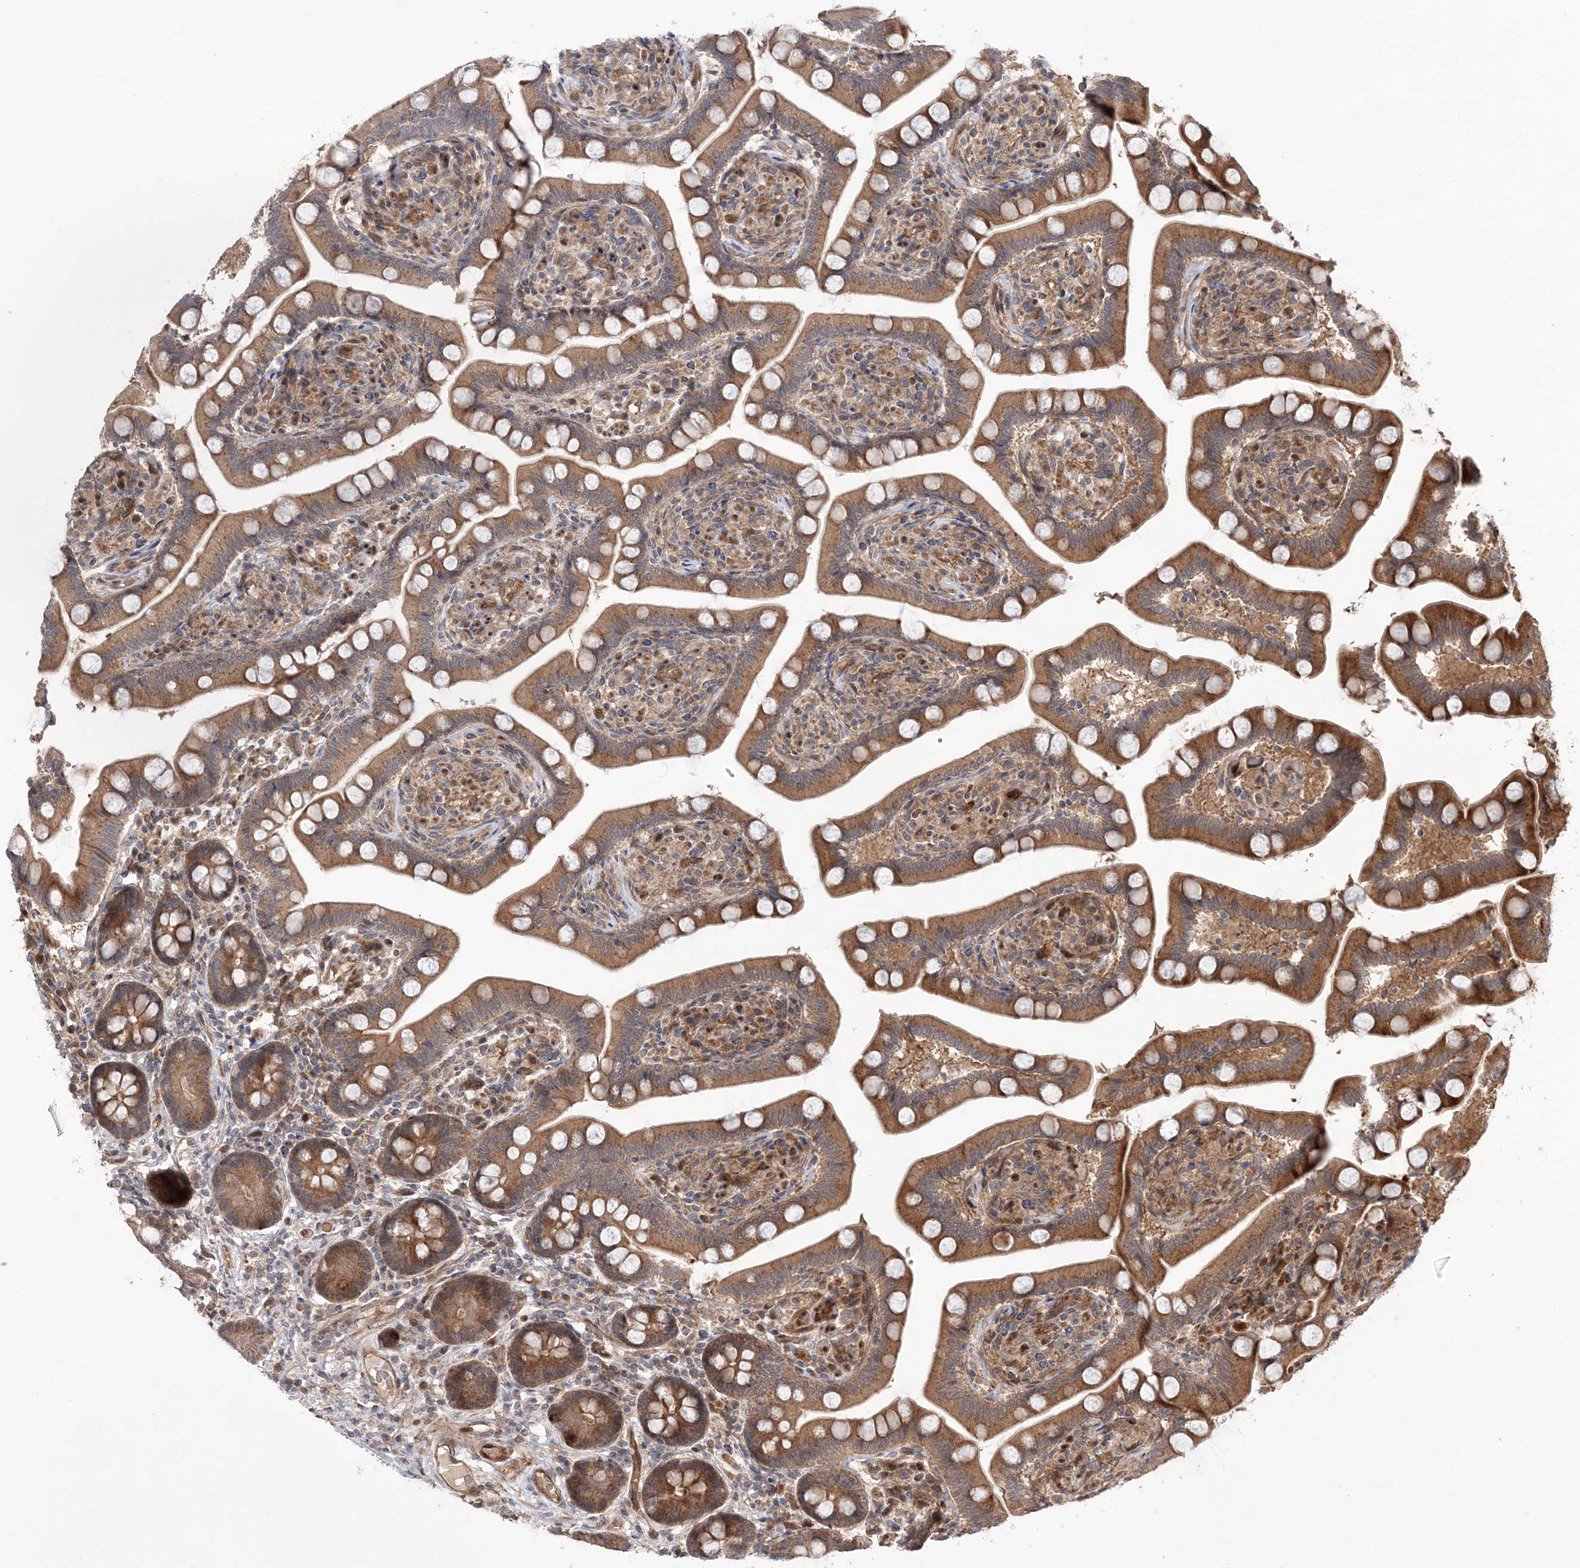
{"staining": {"intensity": "moderate", "quantity": ">75%", "location": "cytoplasmic/membranous"}, "tissue": "small intestine", "cell_type": "Glandular cells", "image_type": "normal", "snomed": [{"axis": "morphology", "description": "Normal tissue, NOS"}, {"axis": "topography", "description": "Small intestine"}], "caption": "Small intestine stained with DAB (3,3'-diaminobenzidine) IHC reveals medium levels of moderate cytoplasmic/membranous positivity in approximately >75% of glandular cells.", "gene": "UBTD2", "patient": {"sex": "female", "age": 64}}